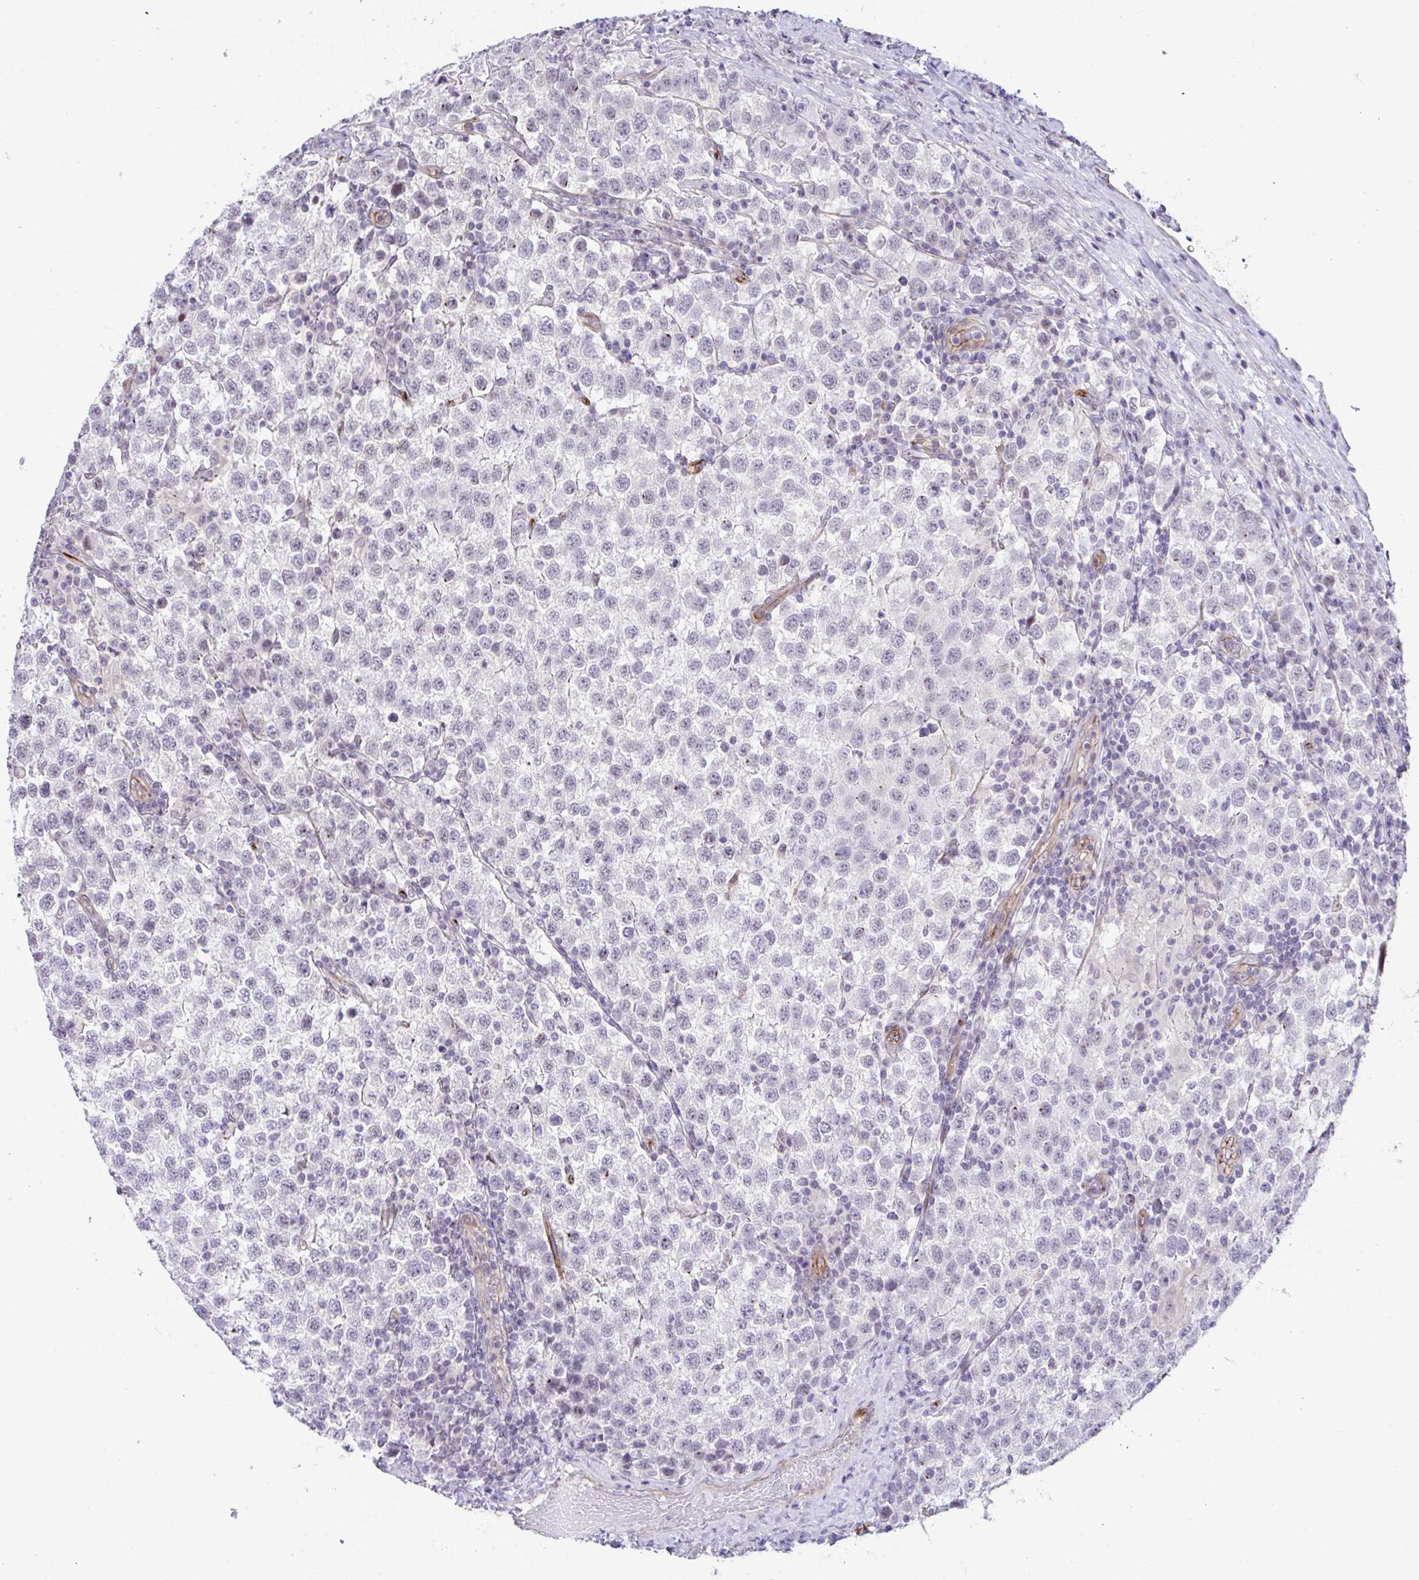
{"staining": {"intensity": "negative", "quantity": "none", "location": "none"}, "tissue": "testis cancer", "cell_type": "Tumor cells", "image_type": "cancer", "snomed": [{"axis": "morphology", "description": "Seminoma, NOS"}, {"axis": "topography", "description": "Testis"}], "caption": "High power microscopy micrograph of an immunohistochemistry image of testis cancer (seminoma), revealing no significant staining in tumor cells.", "gene": "FBXO34", "patient": {"sex": "male", "age": 34}}